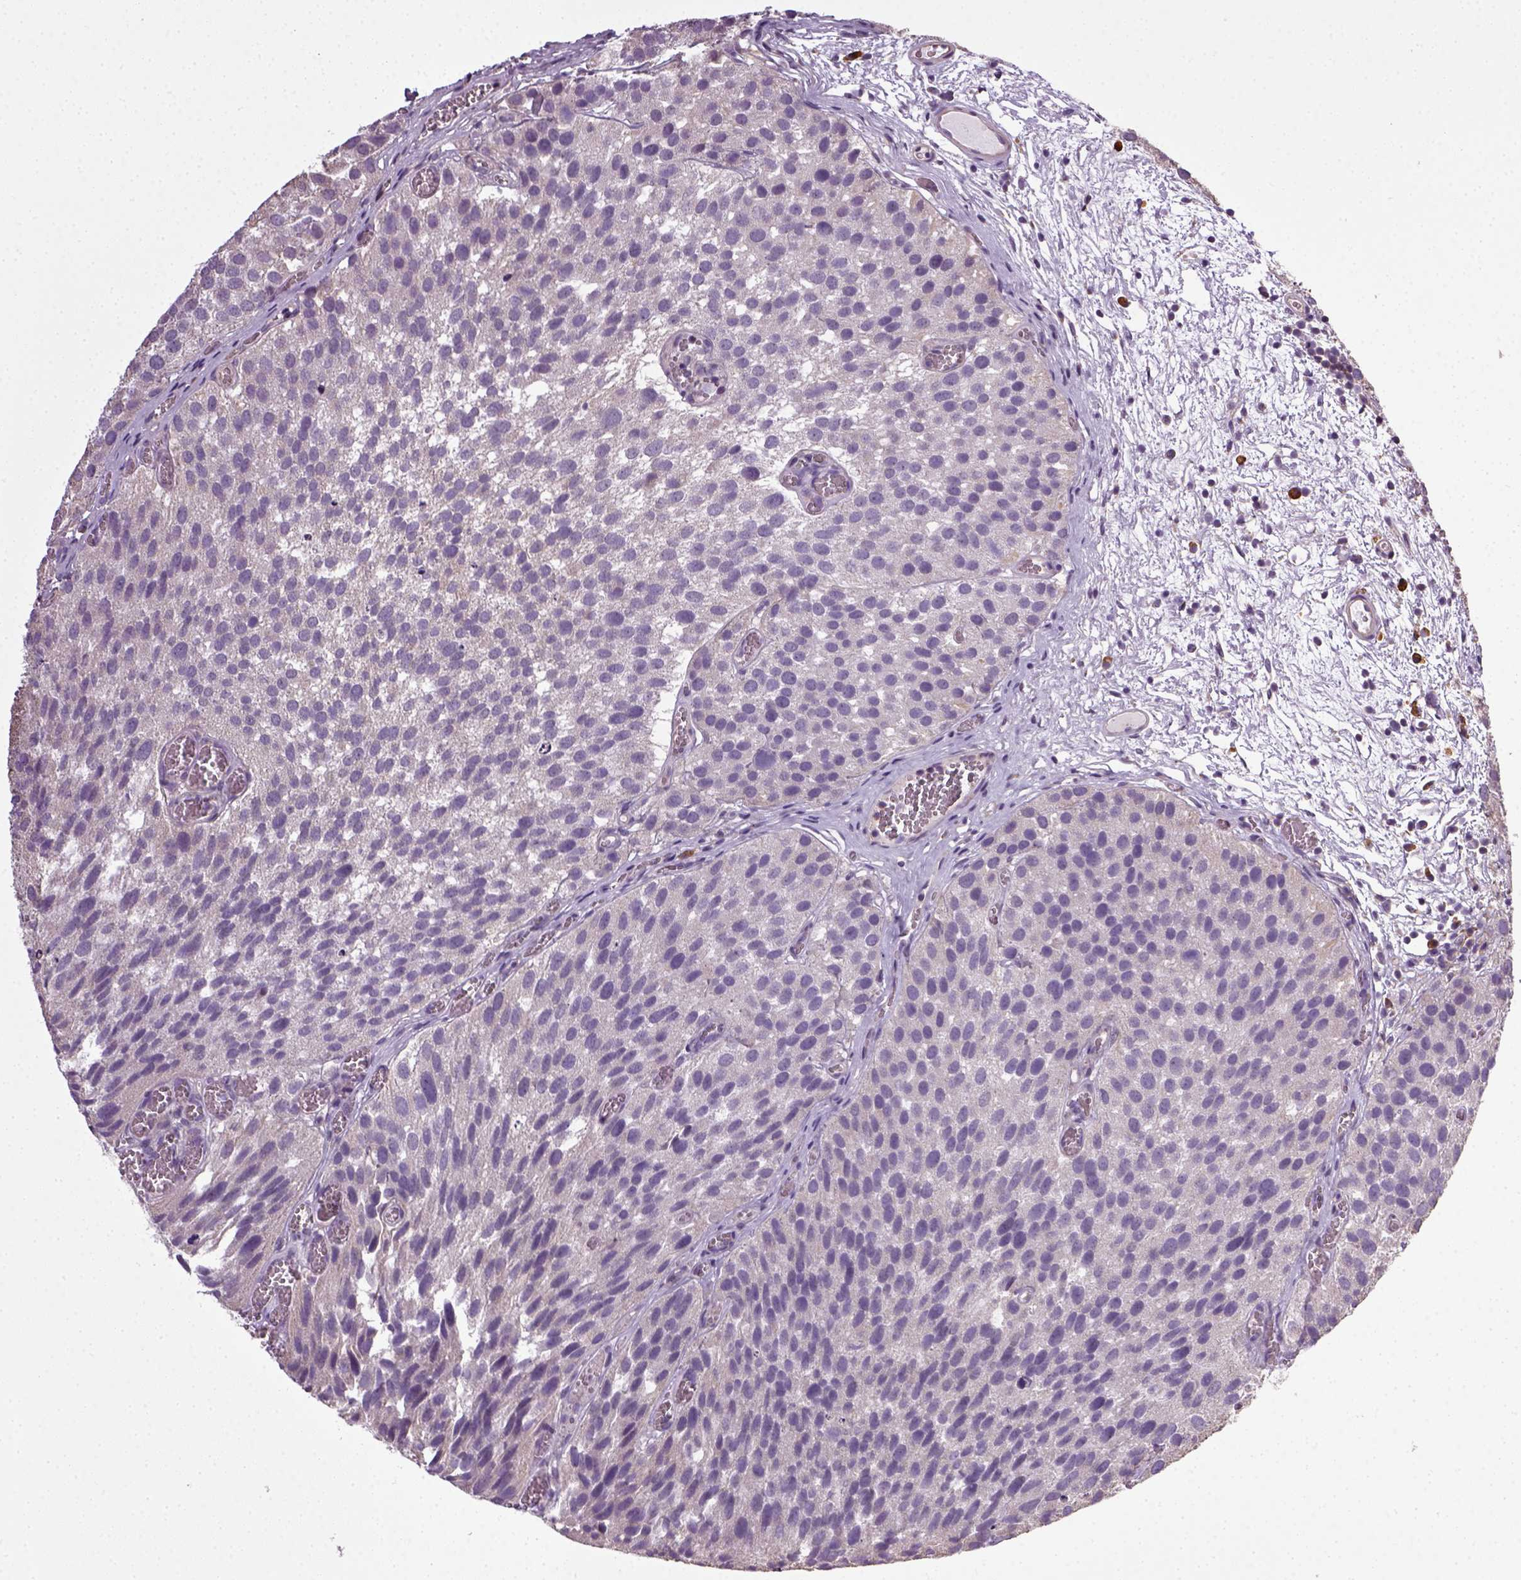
{"staining": {"intensity": "negative", "quantity": "none", "location": "none"}, "tissue": "urothelial cancer", "cell_type": "Tumor cells", "image_type": "cancer", "snomed": [{"axis": "morphology", "description": "Urothelial carcinoma, Low grade"}, {"axis": "topography", "description": "Urinary bladder"}], "caption": "The photomicrograph exhibits no significant positivity in tumor cells of low-grade urothelial carcinoma.", "gene": "TPRG1", "patient": {"sex": "female", "age": 69}}